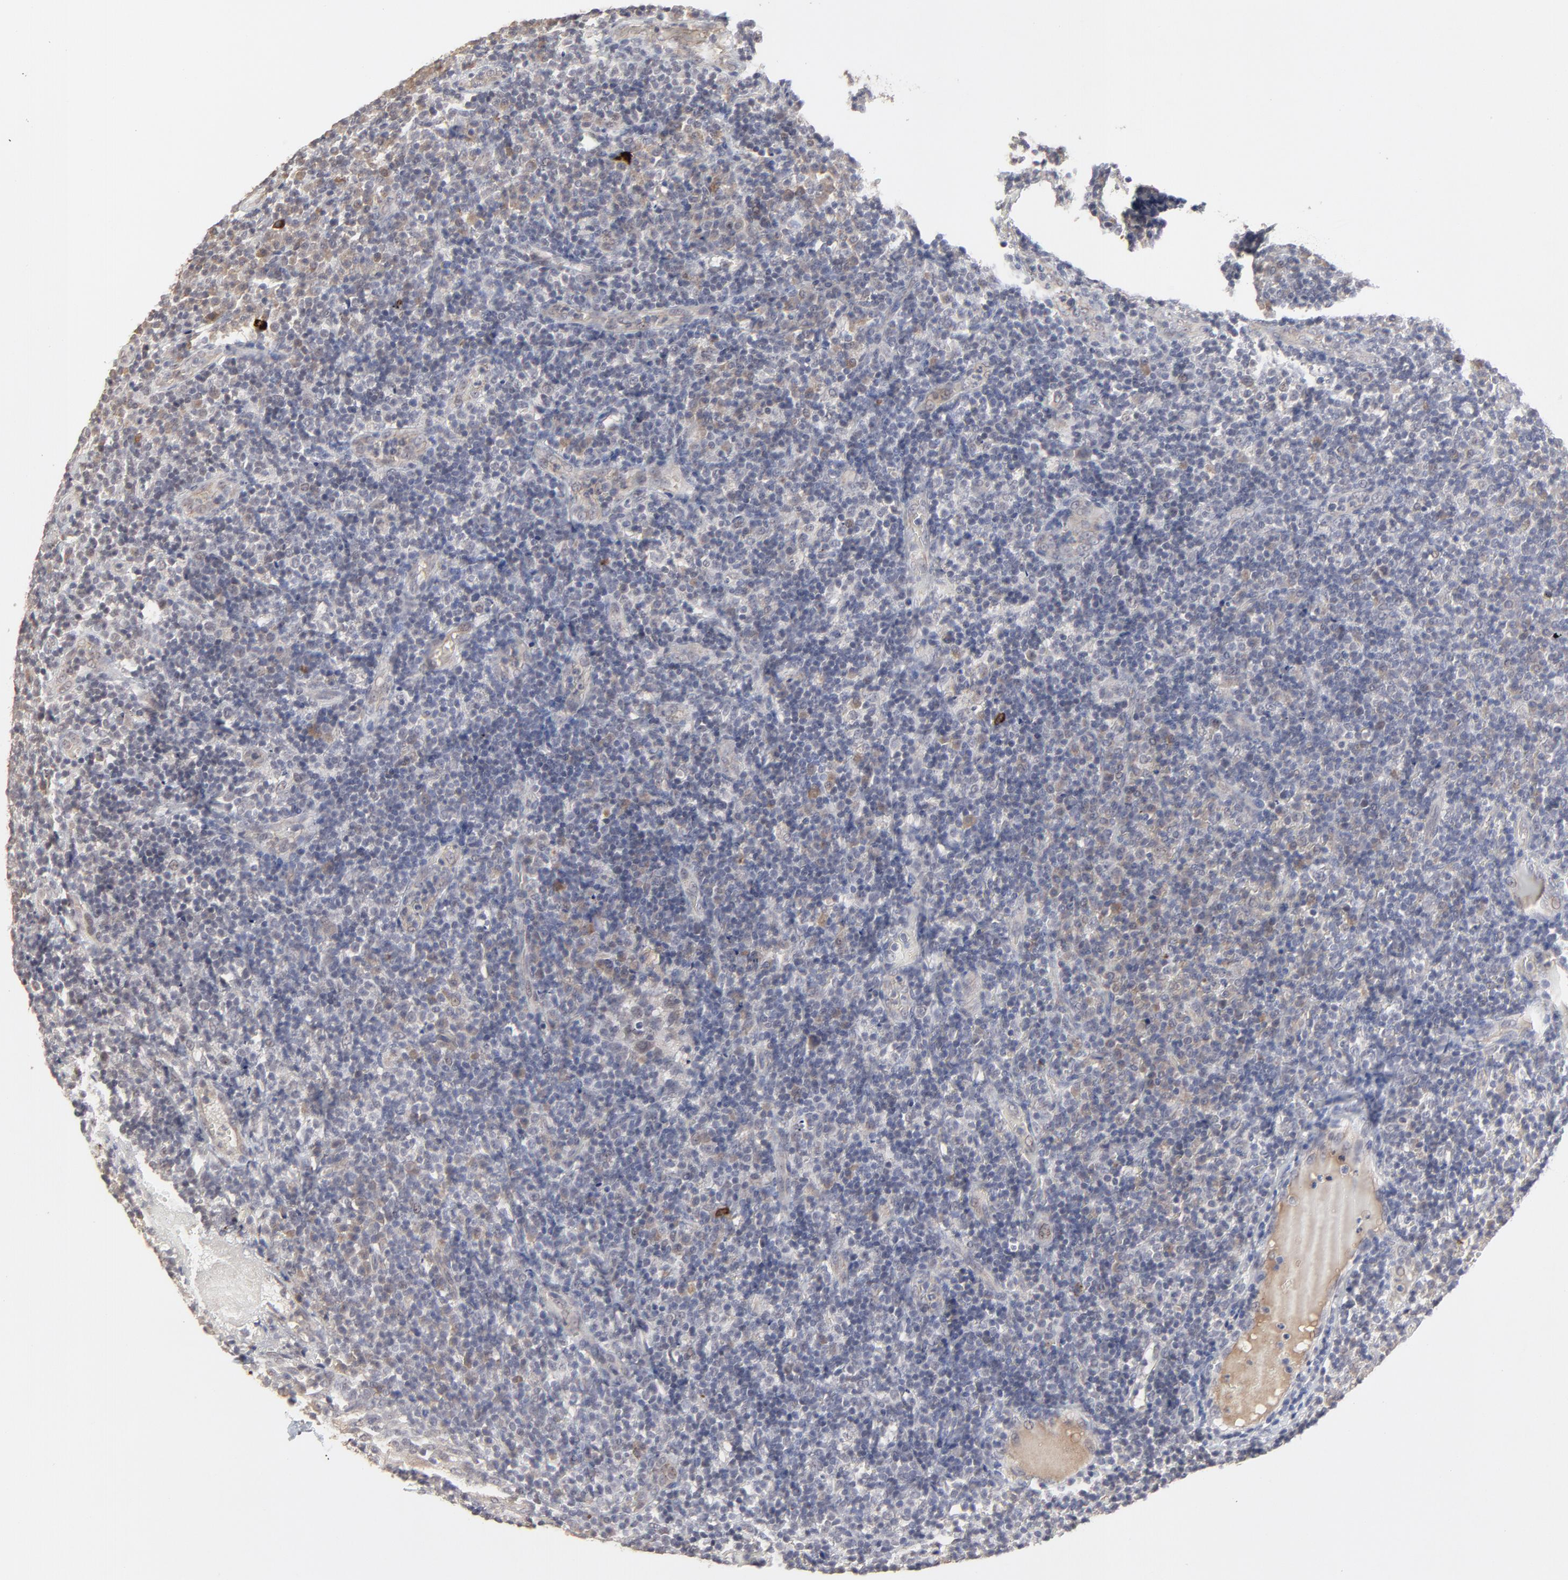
{"staining": {"intensity": "weak", "quantity": "<25%", "location": "nuclear"}, "tissue": "tonsil", "cell_type": "Germinal center cells", "image_type": "normal", "snomed": [{"axis": "morphology", "description": "Normal tissue, NOS"}, {"axis": "topography", "description": "Tonsil"}], "caption": "A photomicrograph of human tonsil is negative for staining in germinal center cells. (DAB (3,3'-diaminobenzidine) immunohistochemistry (IHC) visualized using brightfield microscopy, high magnification).", "gene": "FAM199X", "patient": {"sex": "female", "age": 40}}